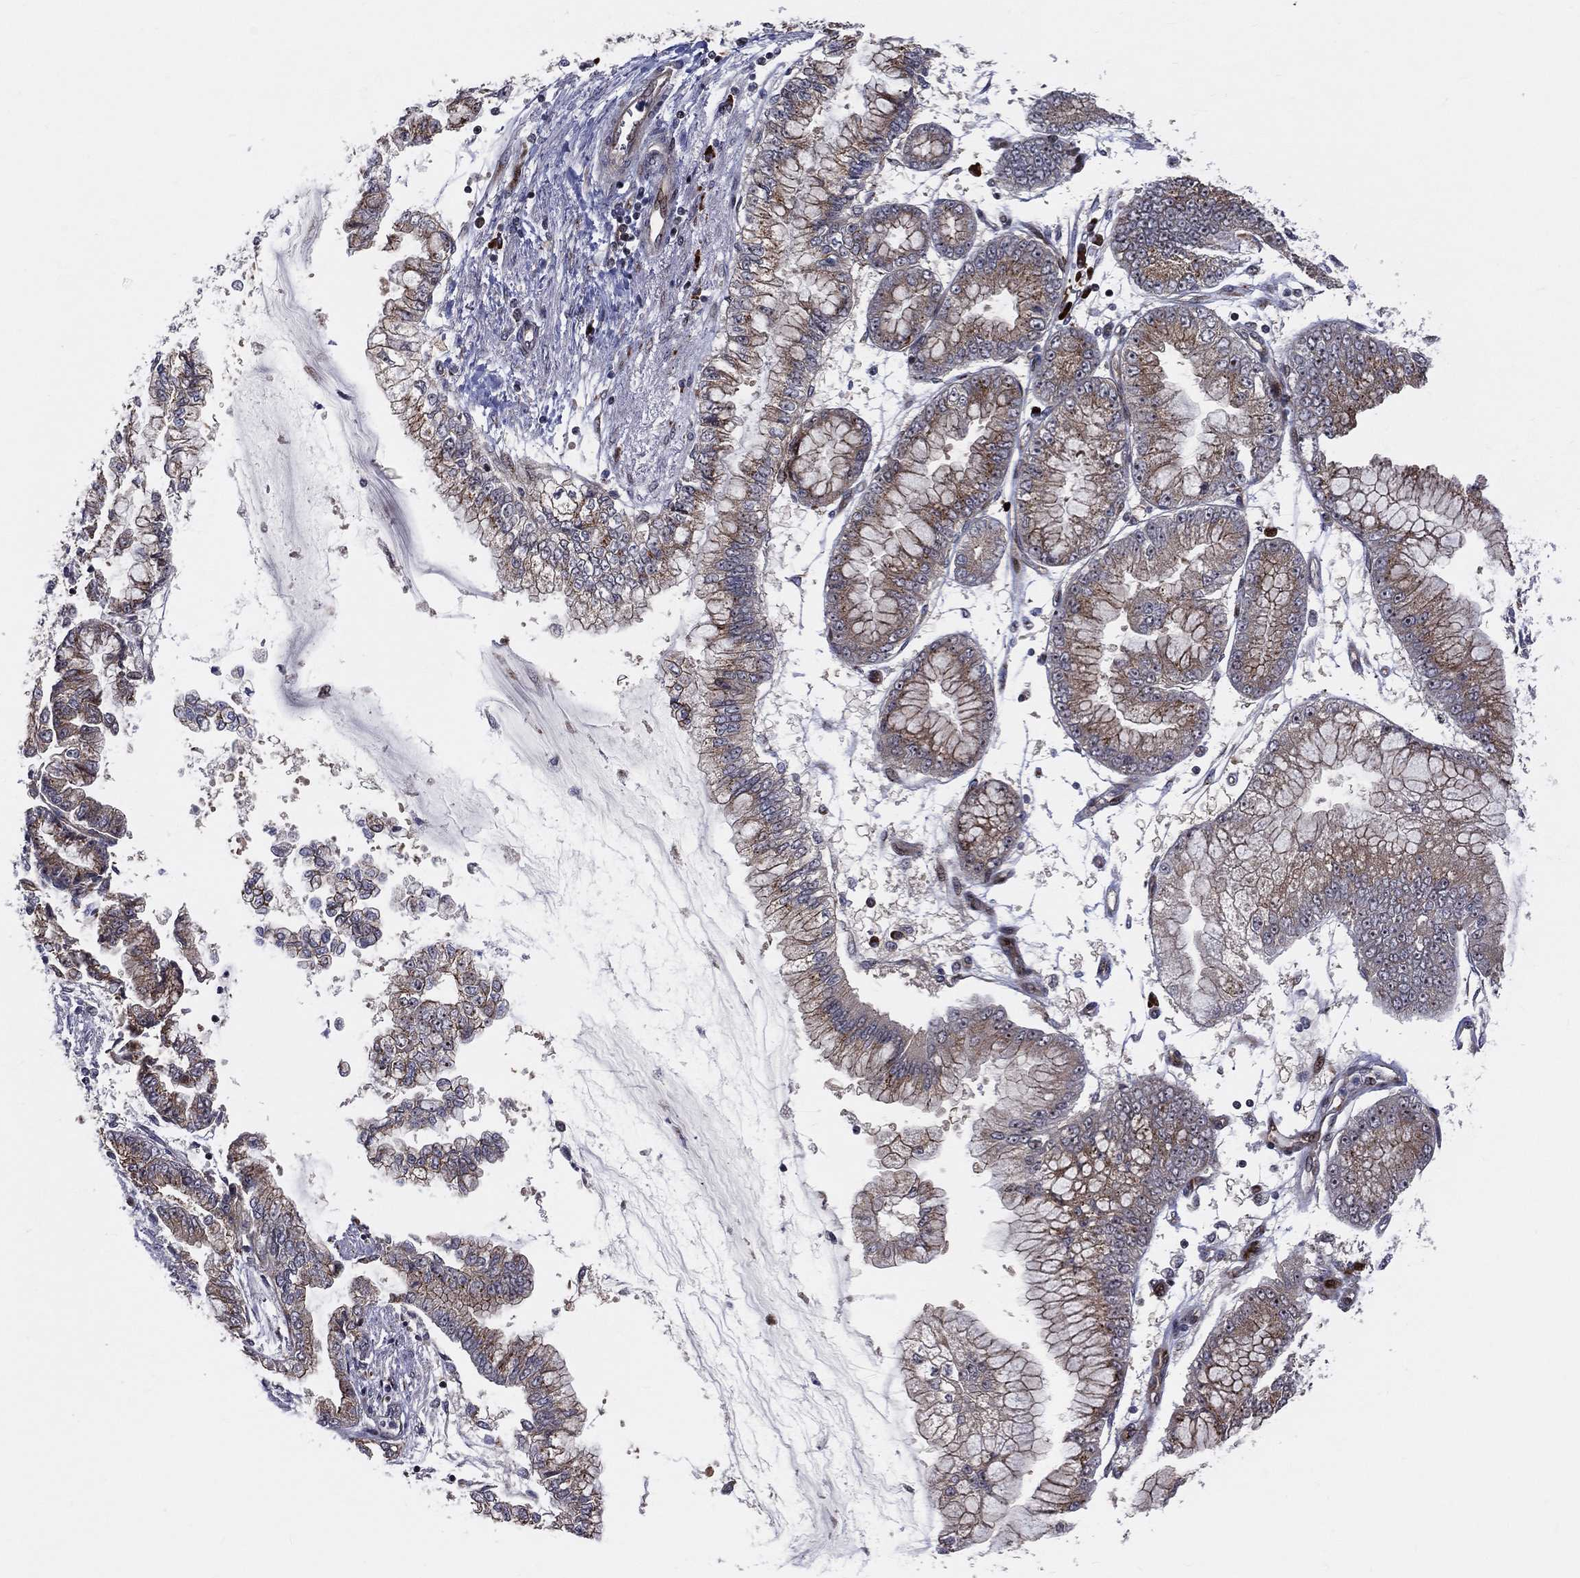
{"staining": {"intensity": "moderate", "quantity": "25%-75%", "location": "cytoplasmic/membranous"}, "tissue": "stomach cancer", "cell_type": "Tumor cells", "image_type": "cancer", "snomed": [{"axis": "morphology", "description": "Adenocarcinoma, NOS"}, {"axis": "topography", "description": "Stomach, upper"}], "caption": "Immunohistochemical staining of human stomach cancer exhibits medium levels of moderate cytoplasmic/membranous protein staining in about 25%-75% of tumor cells.", "gene": "VHL", "patient": {"sex": "female", "age": 74}}